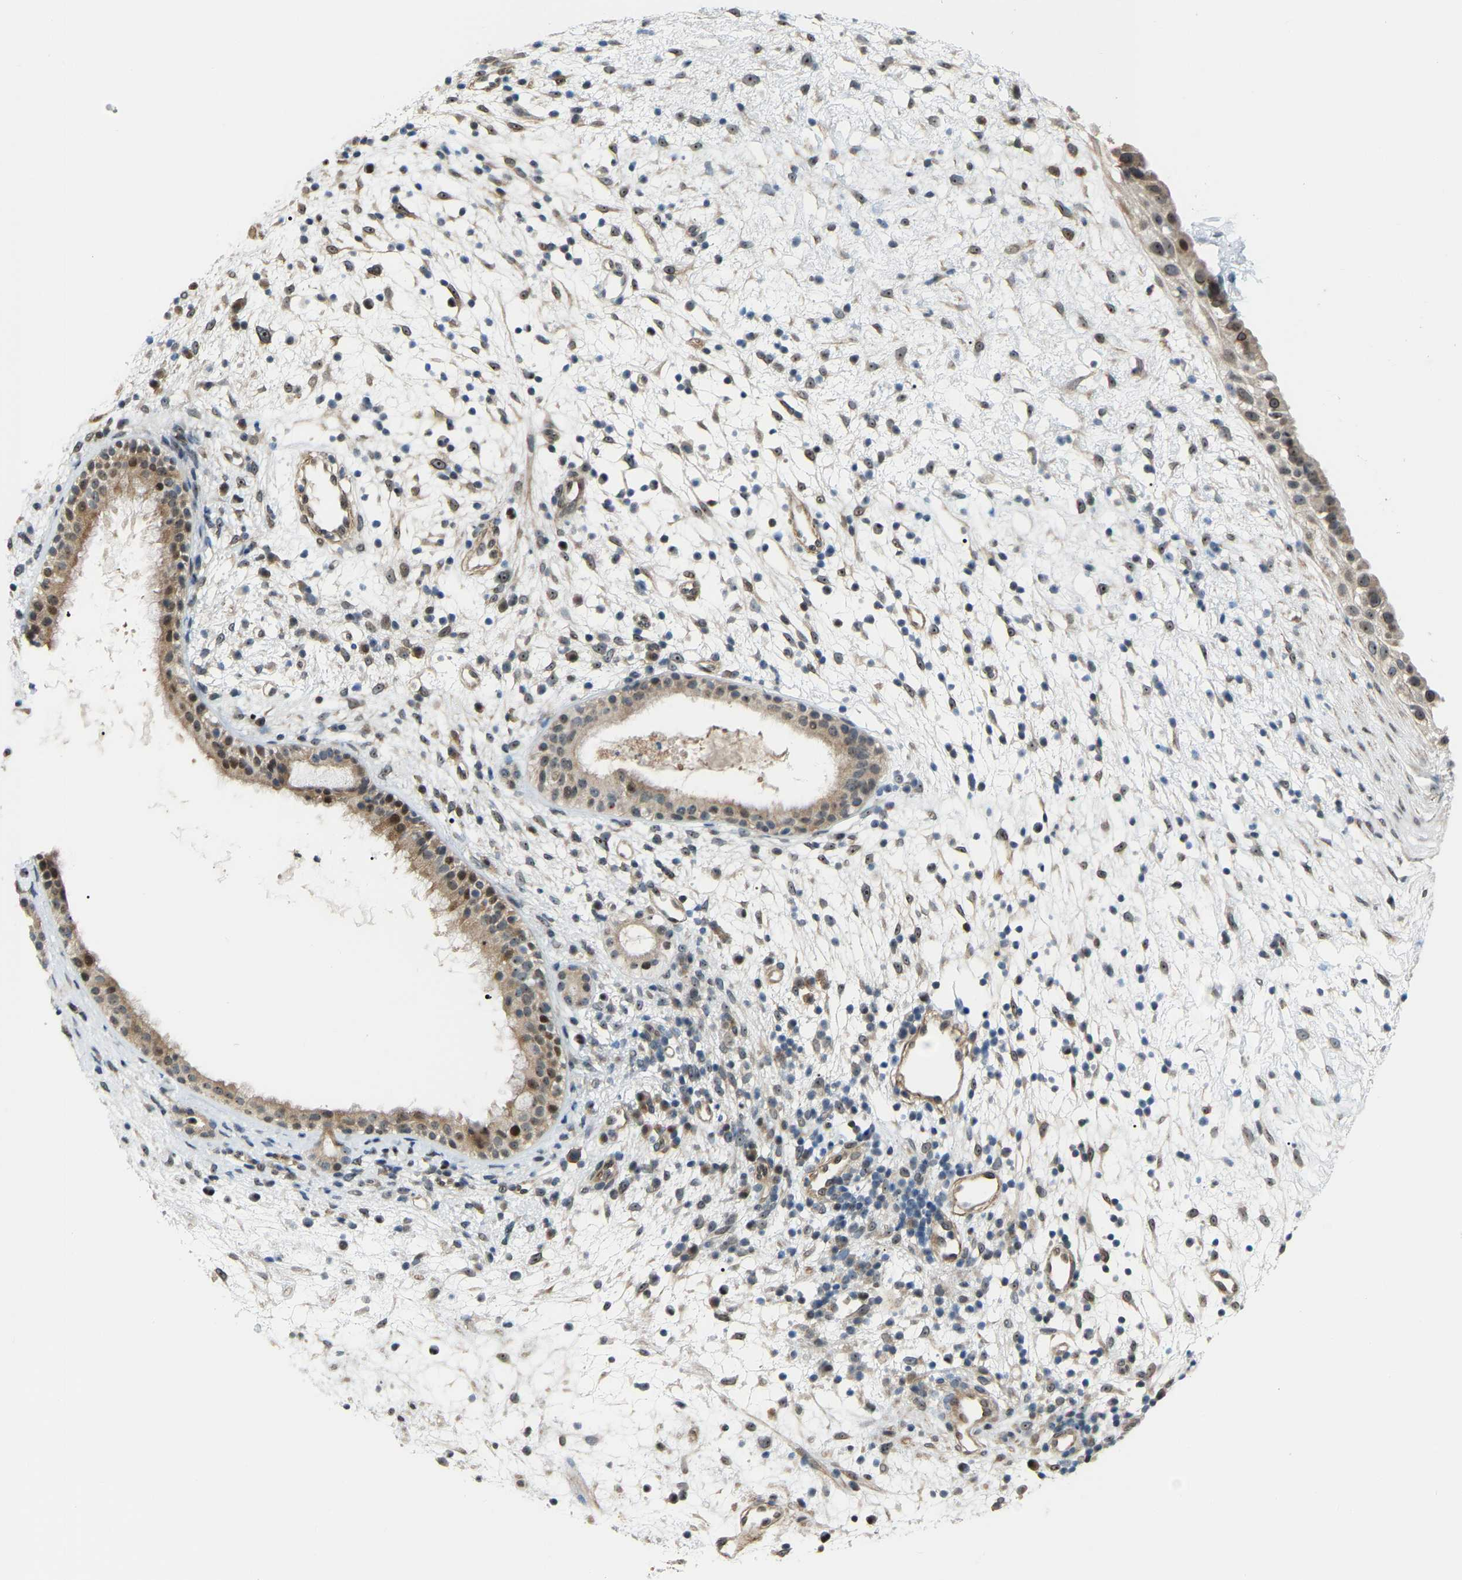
{"staining": {"intensity": "strong", "quantity": ">75%", "location": "cytoplasmic/membranous,nuclear"}, "tissue": "nasopharynx", "cell_type": "Respiratory epithelial cells", "image_type": "normal", "snomed": [{"axis": "morphology", "description": "Normal tissue, NOS"}, {"axis": "topography", "description": "Nasopharynx"}], "caption": "High-power microscopy captured an immunohistochemistry photomicrograph of benign nasopharynx, revealing strong cytoplasmic/membranous,nuclear positivity in approximately >75% of respiratory epithelial cells. (brown staining indicates protein expression, while blue staining denotes nuclei).", "gene": "CROT", "patient": {"sex": "male", "age": 22}}